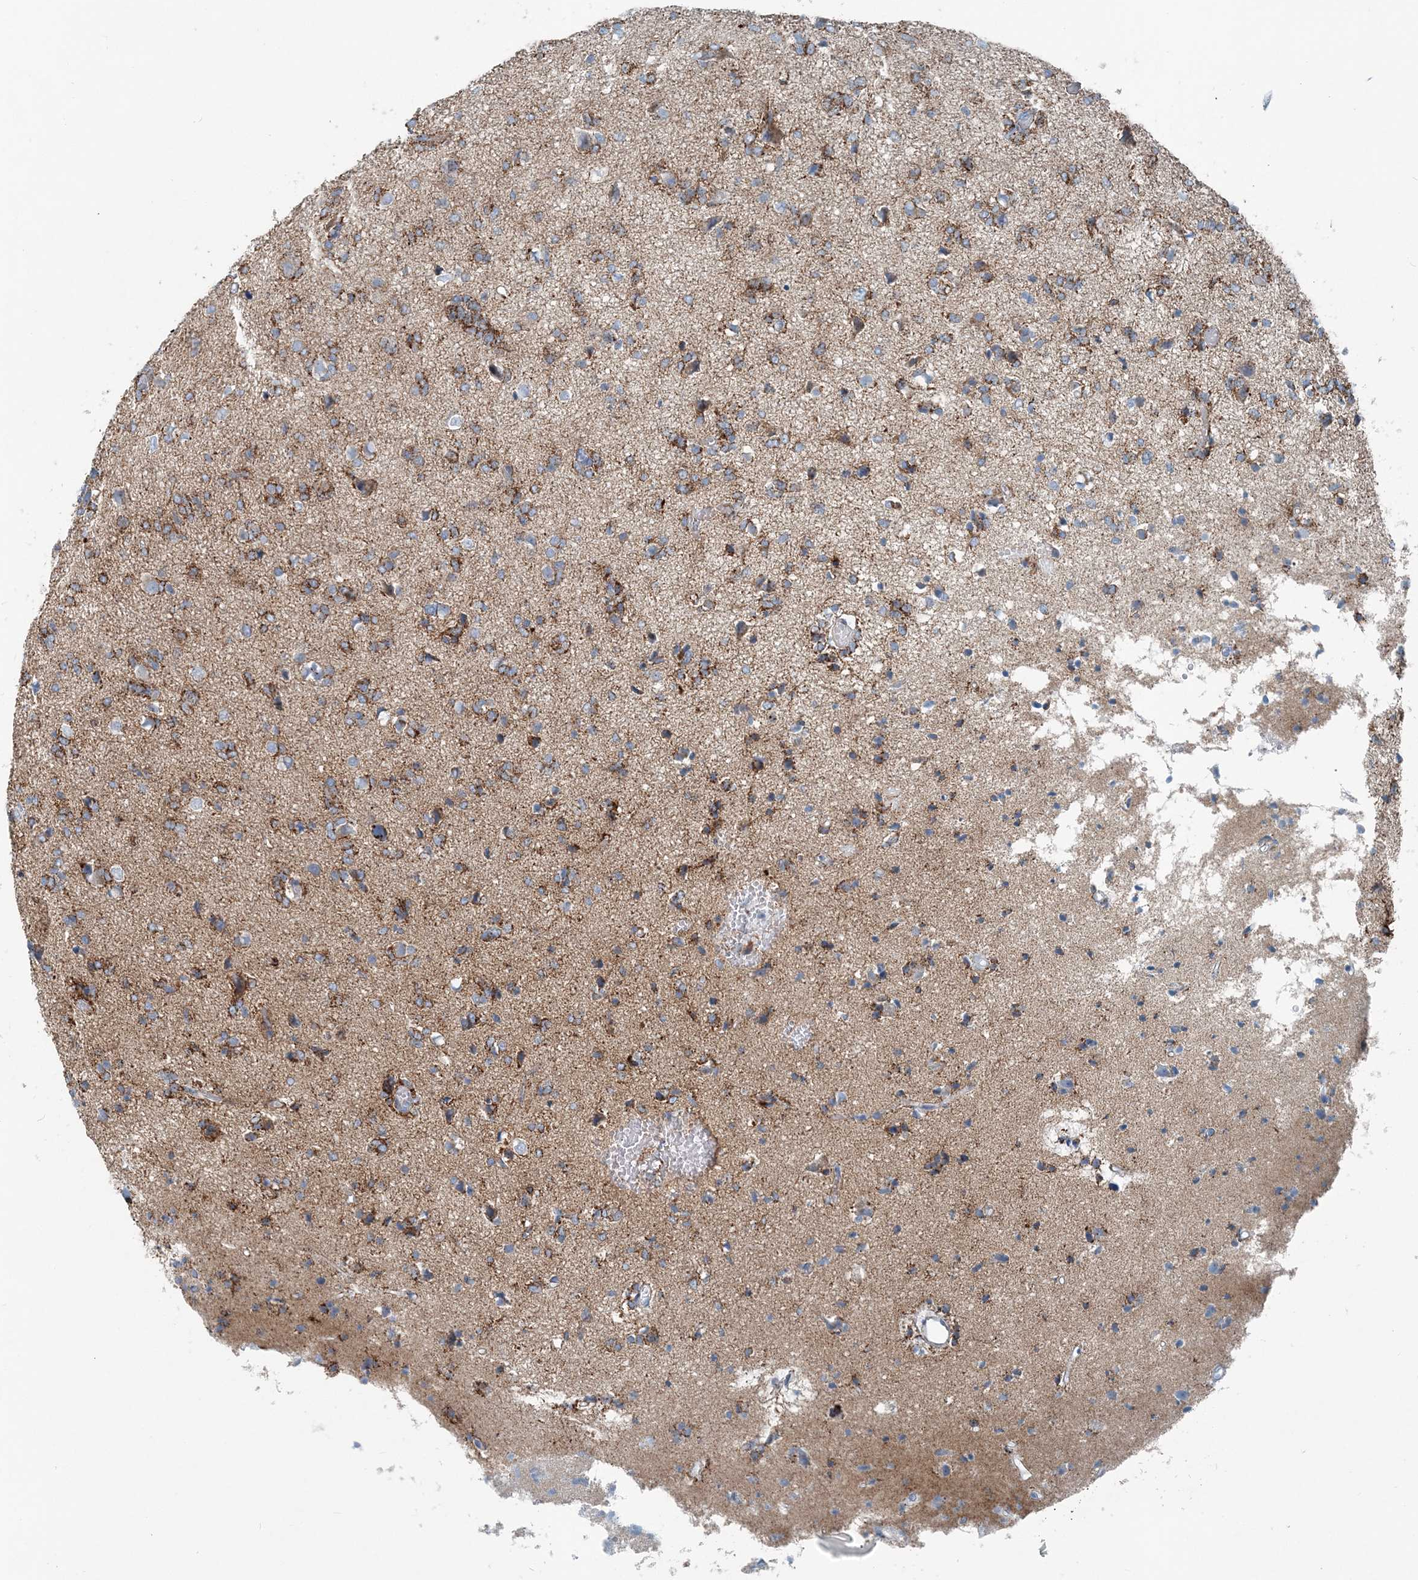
{"staining": {"intensity": "strong", "quantity": ">75%", "location": "cytoplasmic/membranous"}, "tissue": "glioma", "cell_type": "Tumor cells", "image_type": "cancer", "snomed": [{"axis": "morphology", "description": "Glioma, malignant, High grade"}, {"axis": "topography", "description": "Brain"}], "caption": "High-magnification brightfield microscopy of glioma stained with DAB (brown) and counterstained with hematoxylin (blue). tumor cells exhibit strong cytoplasmic/membranous staining is present in about>75% of cells.", "gene": "INTU", "patient": {"sex": "female", "age": 59}}